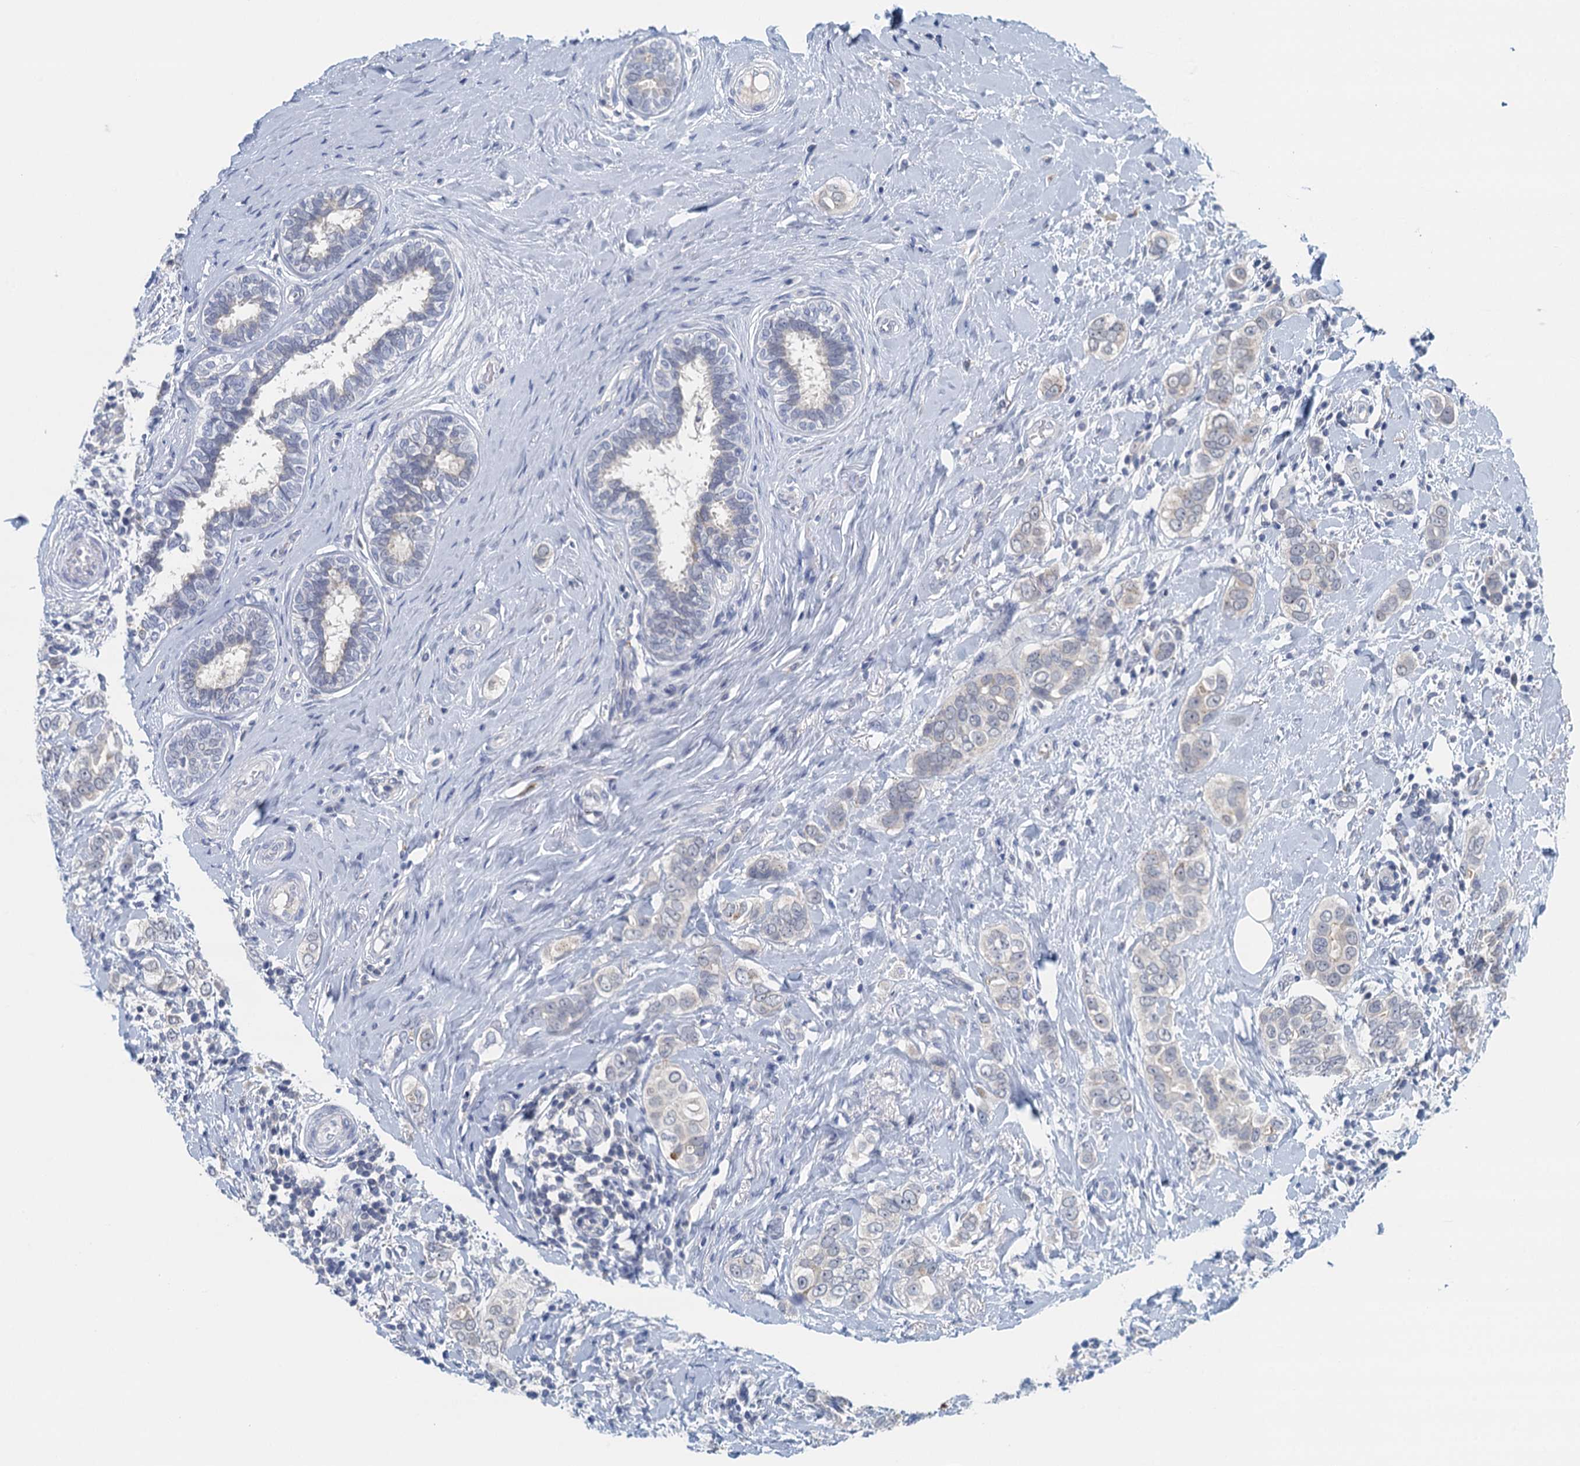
{"staining": {"intensity": "negative", "quantity": "none", "location": "none"}, "tissue": "breast cancer", "cell_type": "Tumor cells", "image_type": "cancer", "snomed": [{"axis": "morphology", "description": "Lobular carcinoma"}, {"axis": "topography", "description": "Breast"}], "caption": "The histopathology image displays no significant positivity in tumor cells of breast lobular carcinoma.", "gene": "NUBP2", "patient": {"sex": "female", "age": 51}}